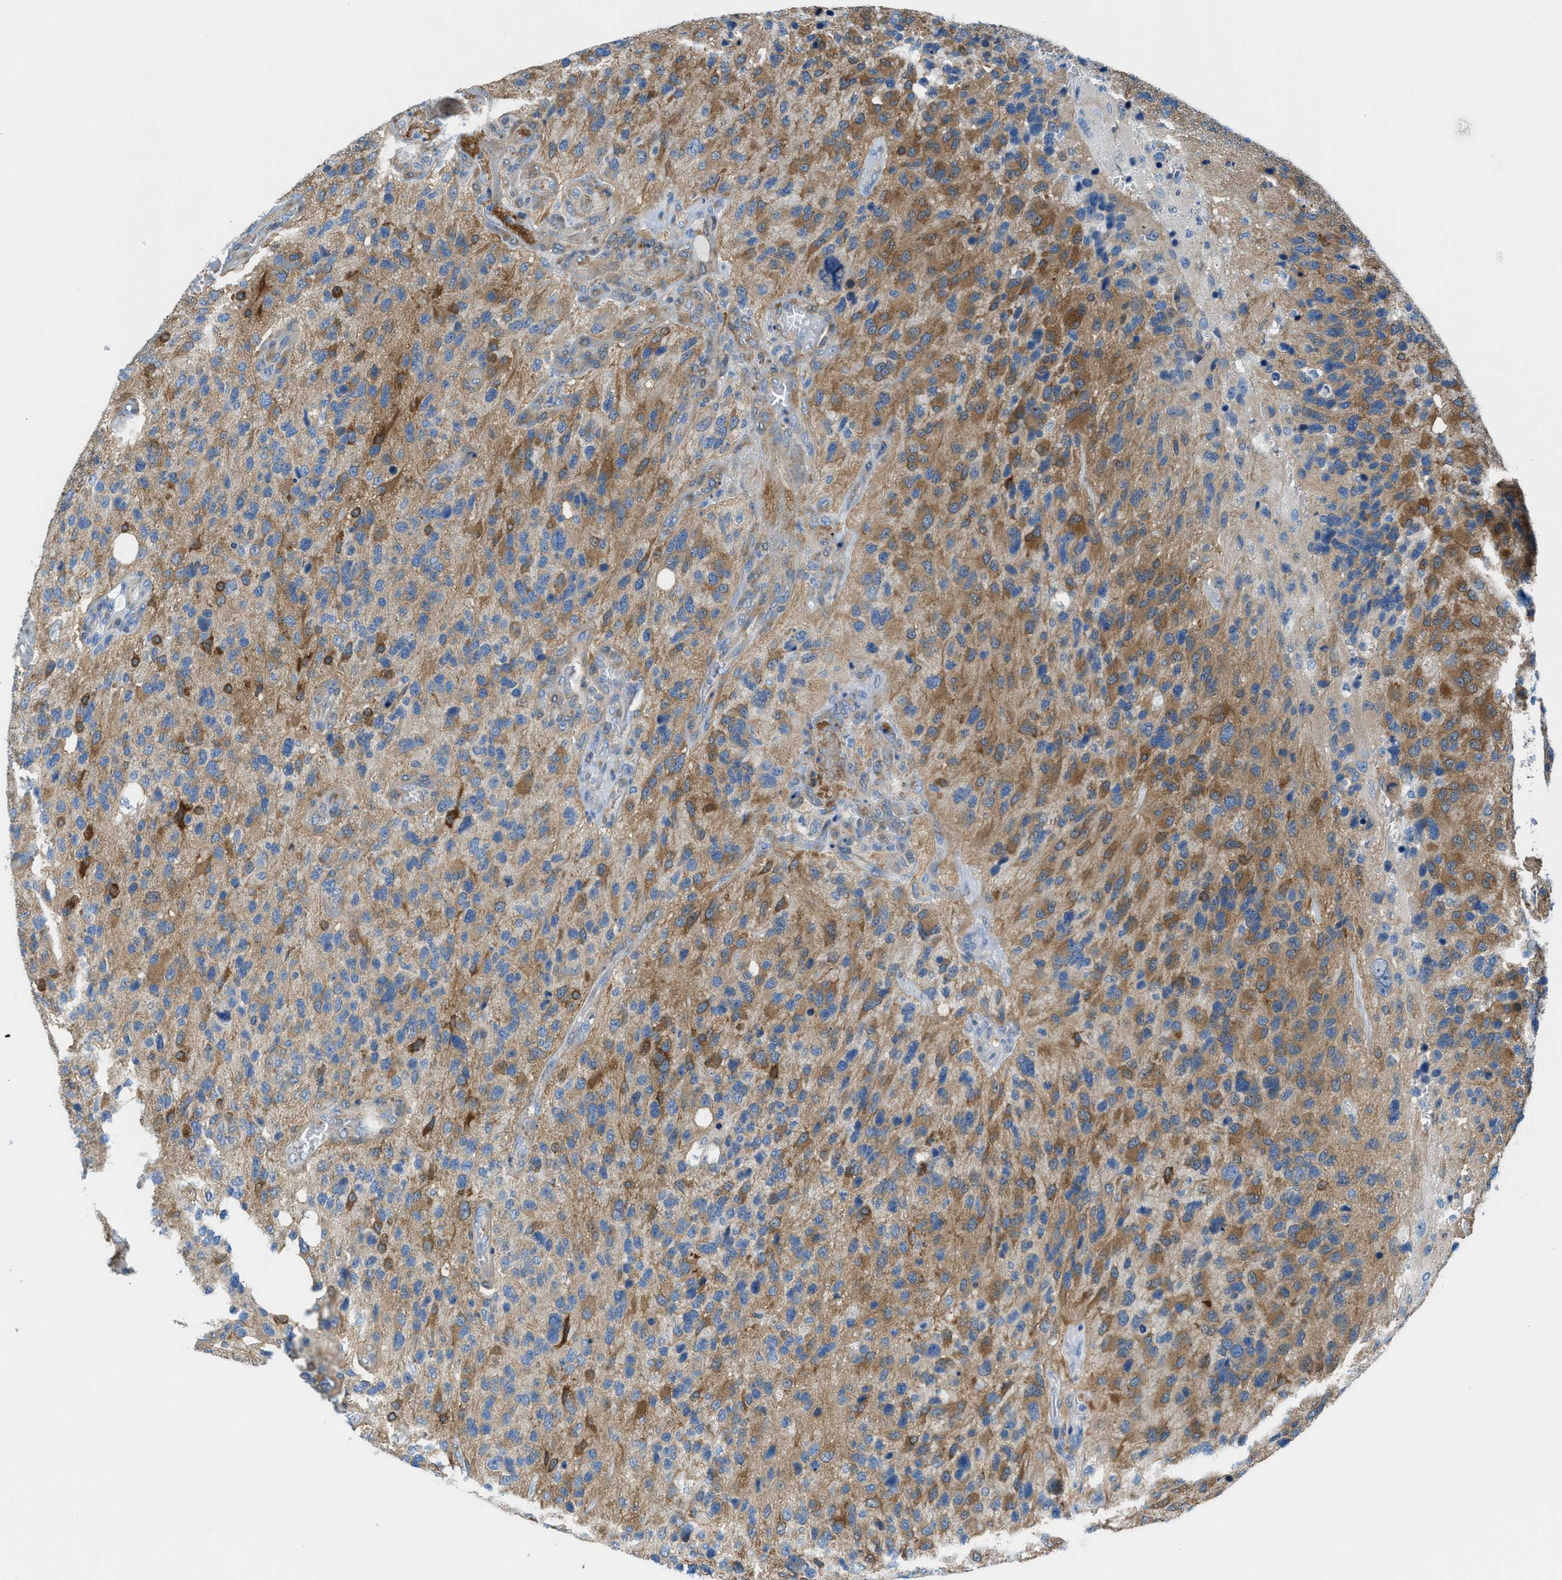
{"staining": {"intensity": "moderate", "quantity": ">75%", "location": "cytoplasmic/membranous"}, "tissue": "glioma", "cell_type": "Tumor cells", "image_type": "cancer", "snomed": [{"axis": "morphology", "description": "Glioma, malignant, High grade"}, {"axis": "topography", "description": "Brain"}], "caption": "Immunohistochemistry (IHC) (DAB) staining of human glioma exhibits moderate cytoplasmic/membranous protein expression in about >75% of tumor cells. The protein of interest is shown in brown color, while the nuclei are stained blue.", "gene": "MAPRE2", "patient": {"sex": "female", "age": 58}}